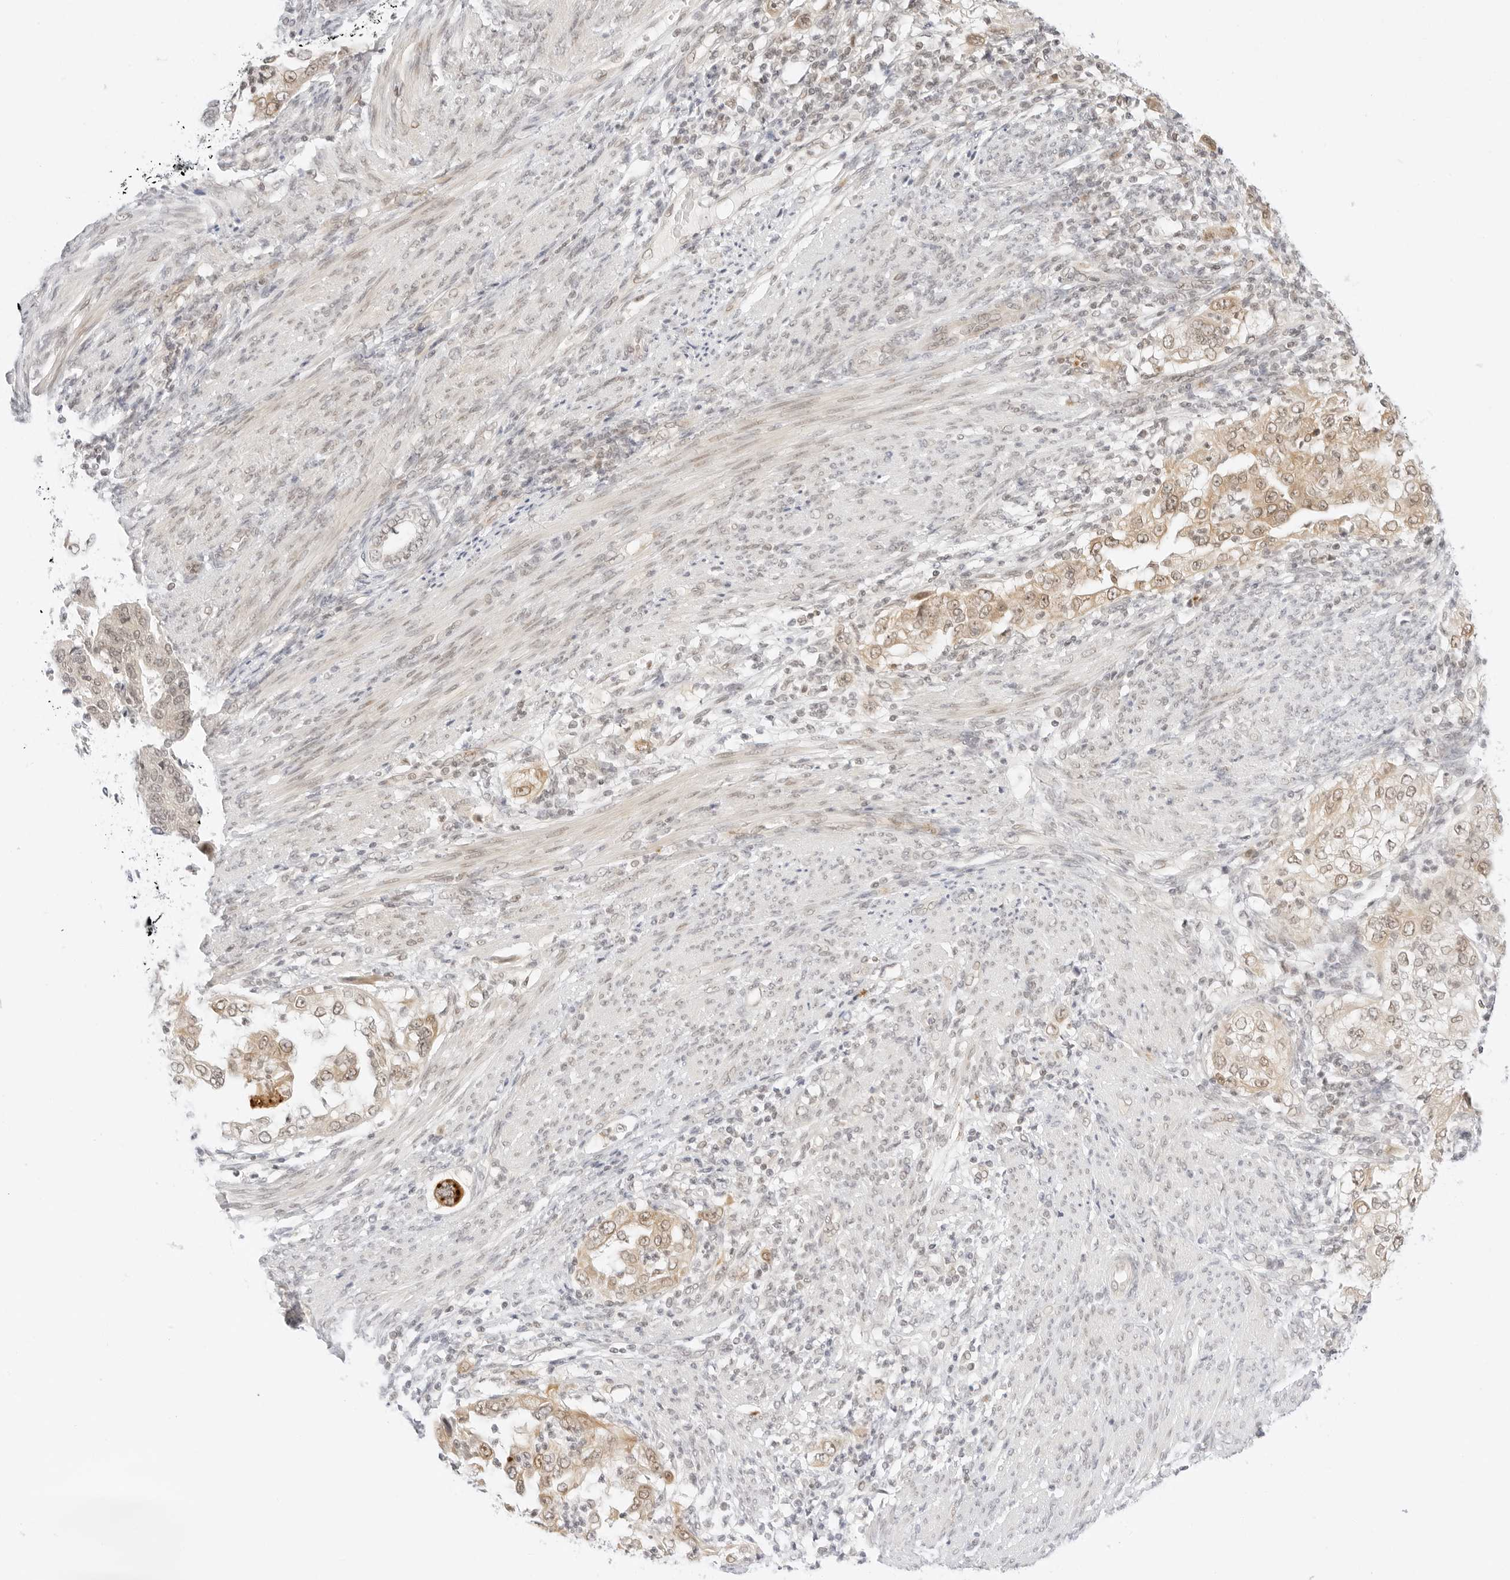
{"staining": {"intensity": "moderate", "quantity": ">75%", "location": "cytoplasmic/membranous,nuclear"}, "tissue": "endometrial cancer", "cell_type": "Tumor cells", "image_type": "cancer", "snomed": [{"axis": "morphology", "description": "Adenocarcinoma, NOS"}, {"axis": "topography", "description": "Endometrium"}], "caption": "Moderate cytoplasmic/membranous and nuclear positivity for a protein is seen in about >75% of tumor cells of endometrial cancer using IHC.", "gene": "POLR3C", "patient": {"sex": "female", "age": 85}}